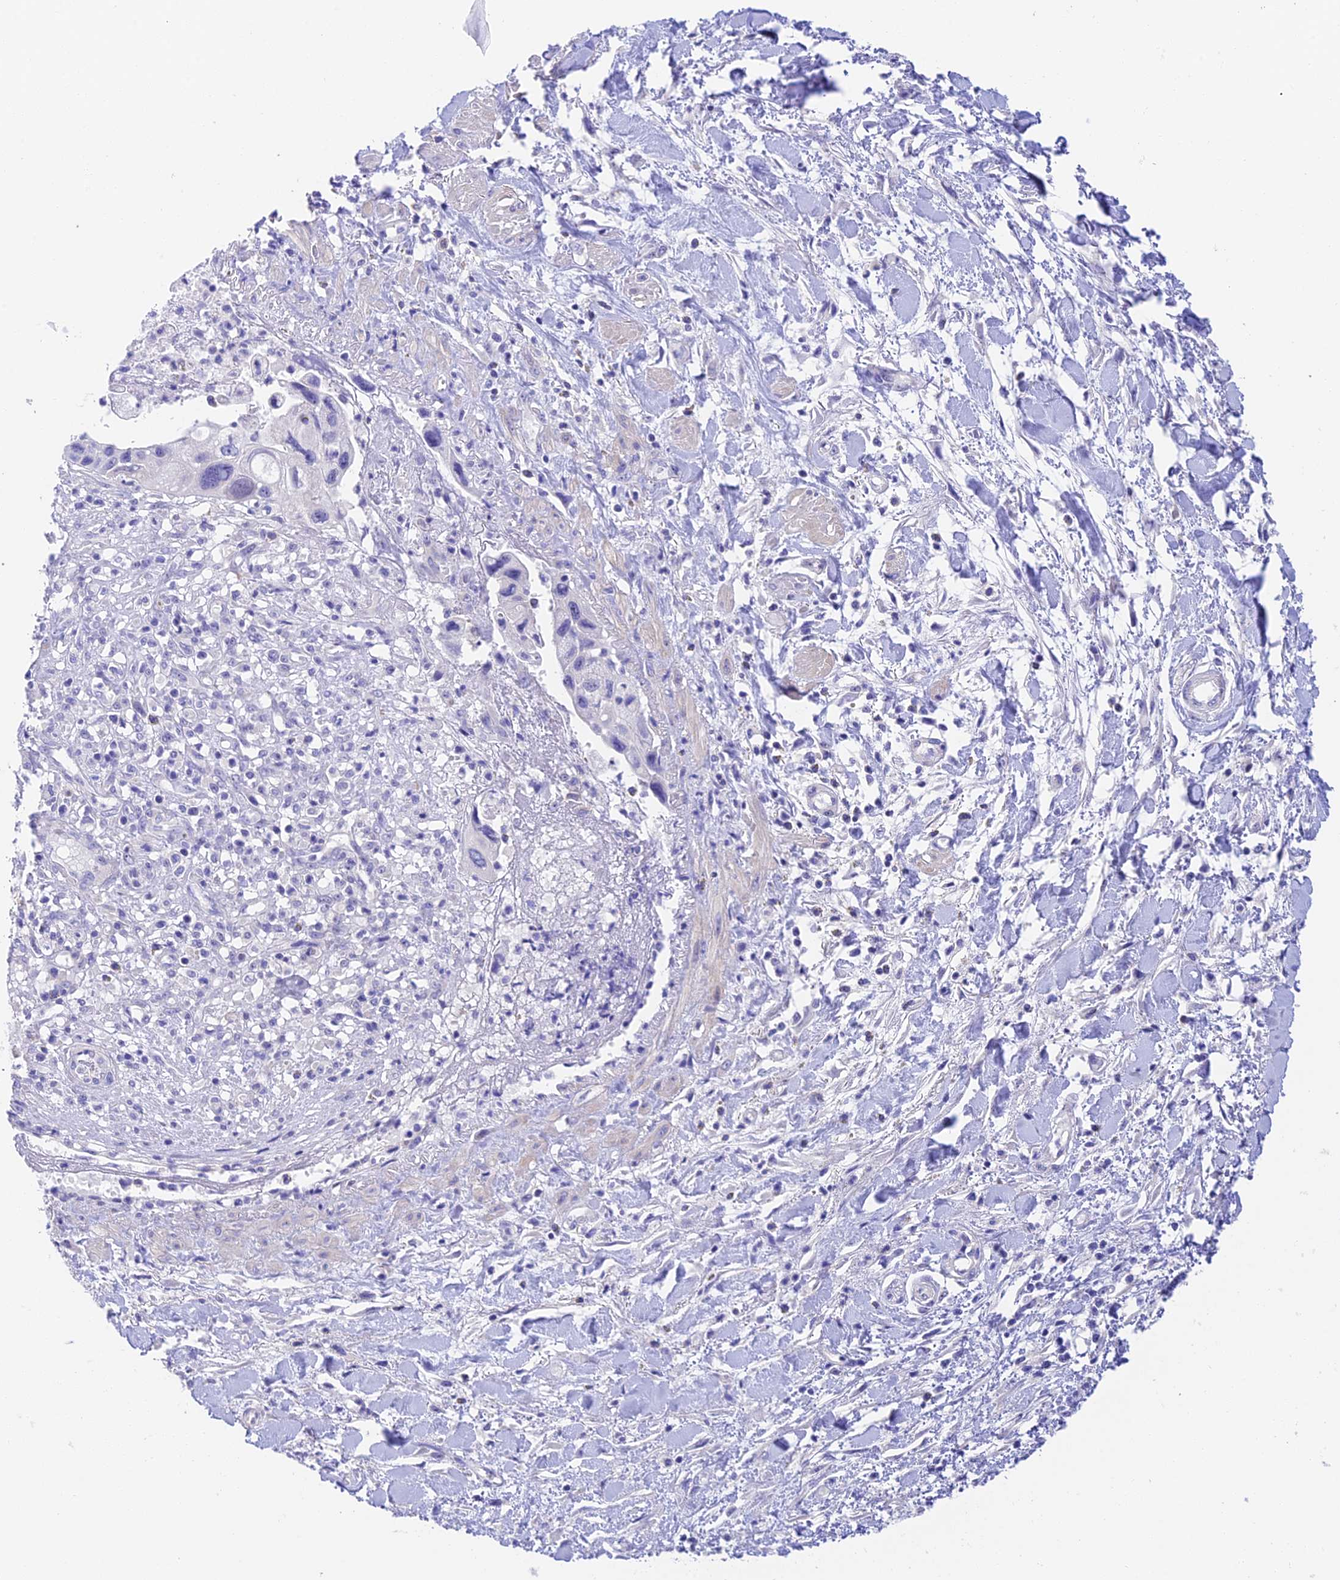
{"staining": {"intensity": "negative", "quantity": "none", "location": "none"}, "tissue": "pancreatic cancer", "cell_type": "Tumor cells", "image_type": "cancer", "snomed": [{"axis": "morphology", "description": "Adenocarcinoma, NOS"}, {"axis": "topography", "description": "Pancreas"}], "caption": "Immunohistochemical staining of adenocarcinoma (pancreatic) demonstrates no significant expression in tumor cells. (DAB (3,3'-diaminobenzidine) immunohistochemistry (IHC) with hematoxylin counter stain).", "gene": "DUSP29", "patient": {"sex": "female", "age": 50}}